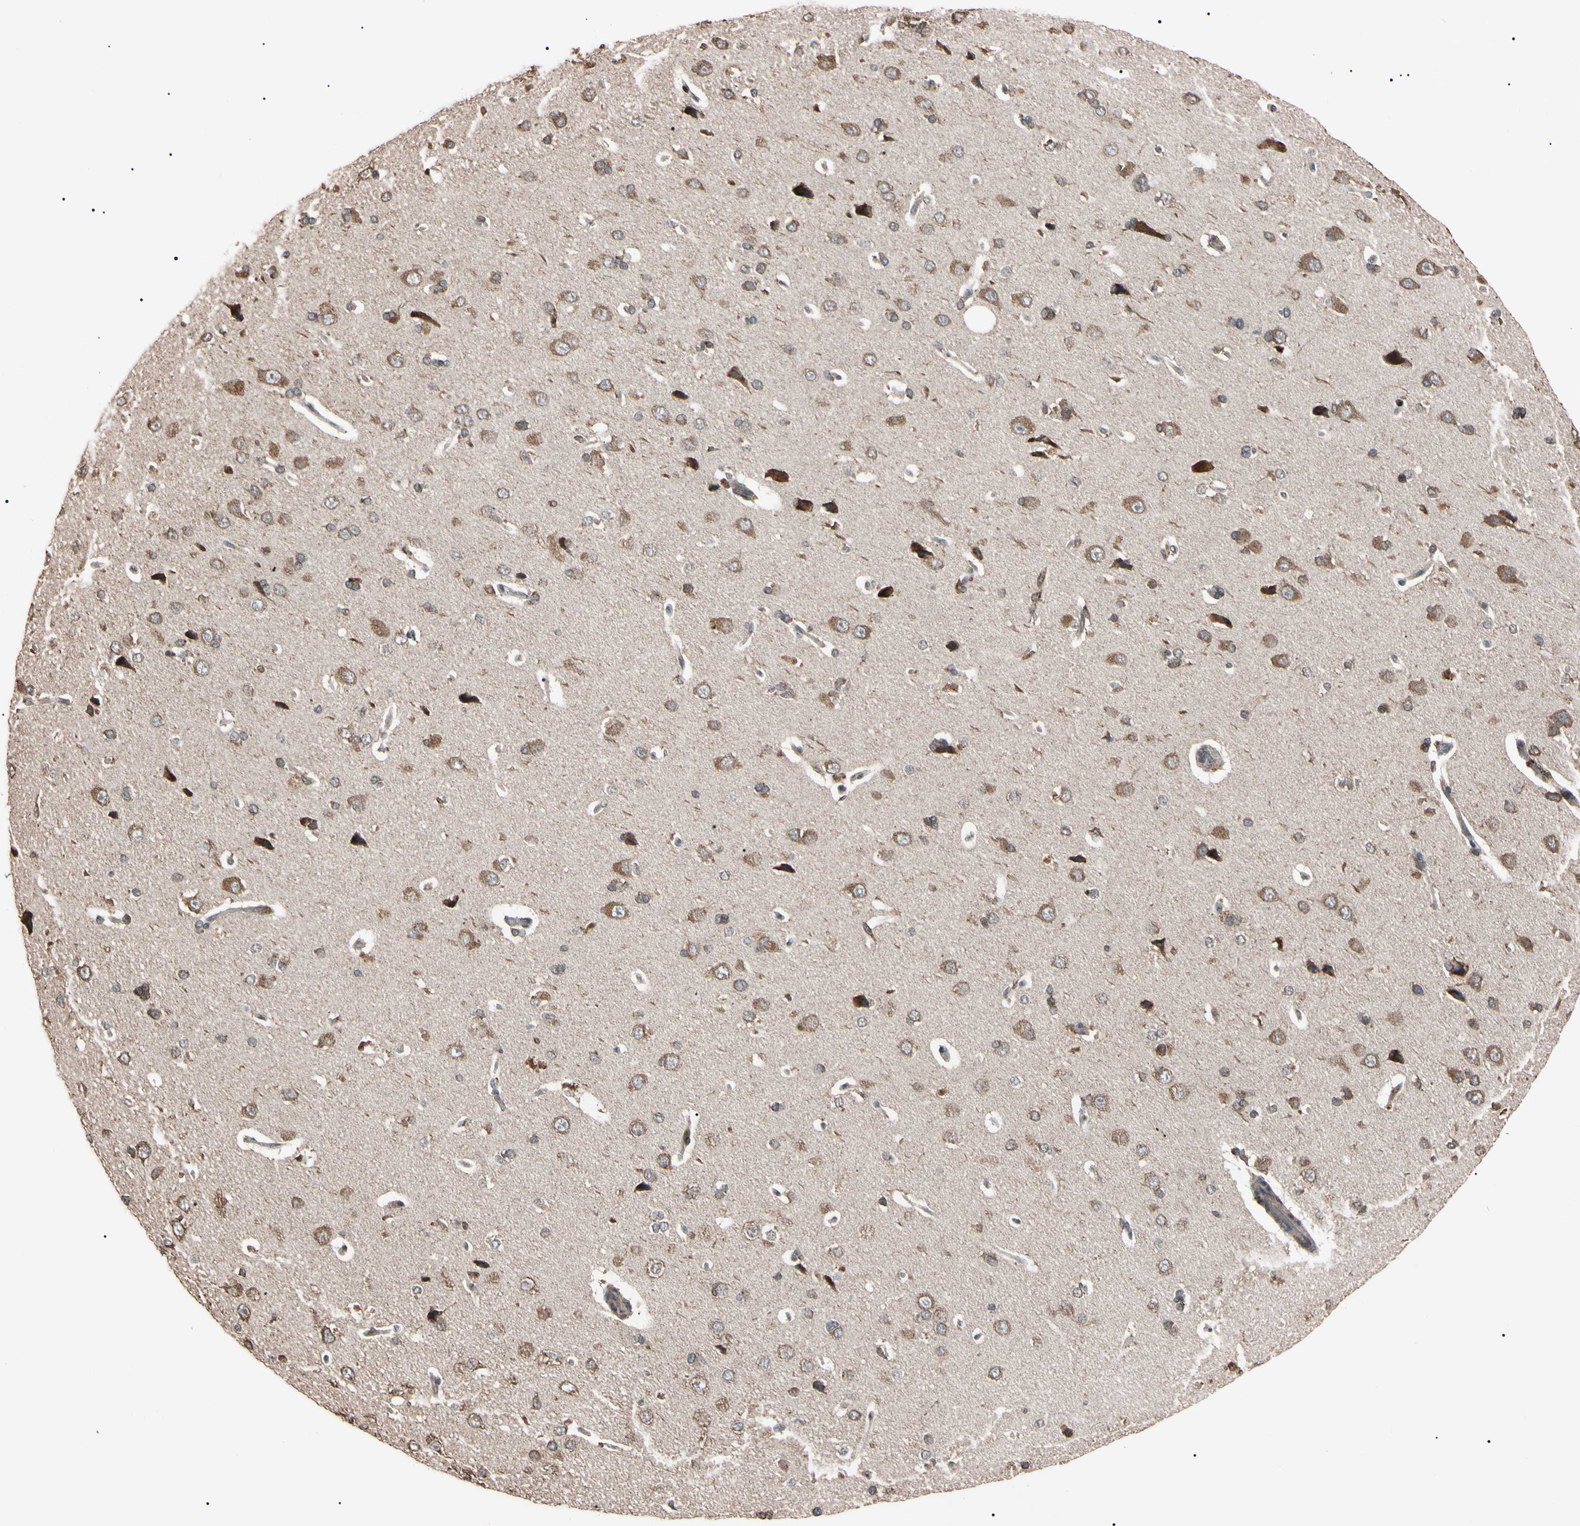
{"staining": {"intensity": "weak", "quantity": ">75%", "location": "cytoplasmic/membranous"}, "tissue": "cerebral cortex", "cell_type": "Endothelial cells", "image_type": "normal", "snomed": [{"axis": "morphology", "description": "Normal tissue, NOS"}, {"axis": "topography", "description": "Cerebral cortex"}], "caption": "Immunohistochemical staining of benign human cerebral cortex reveals >75% levels of weak cytoplasmic/membranous protein positivity in approximately >75% of endothelial cells.", "gene": "TNFRSF1A", "patient": {"sex": "male", "age": 62}}